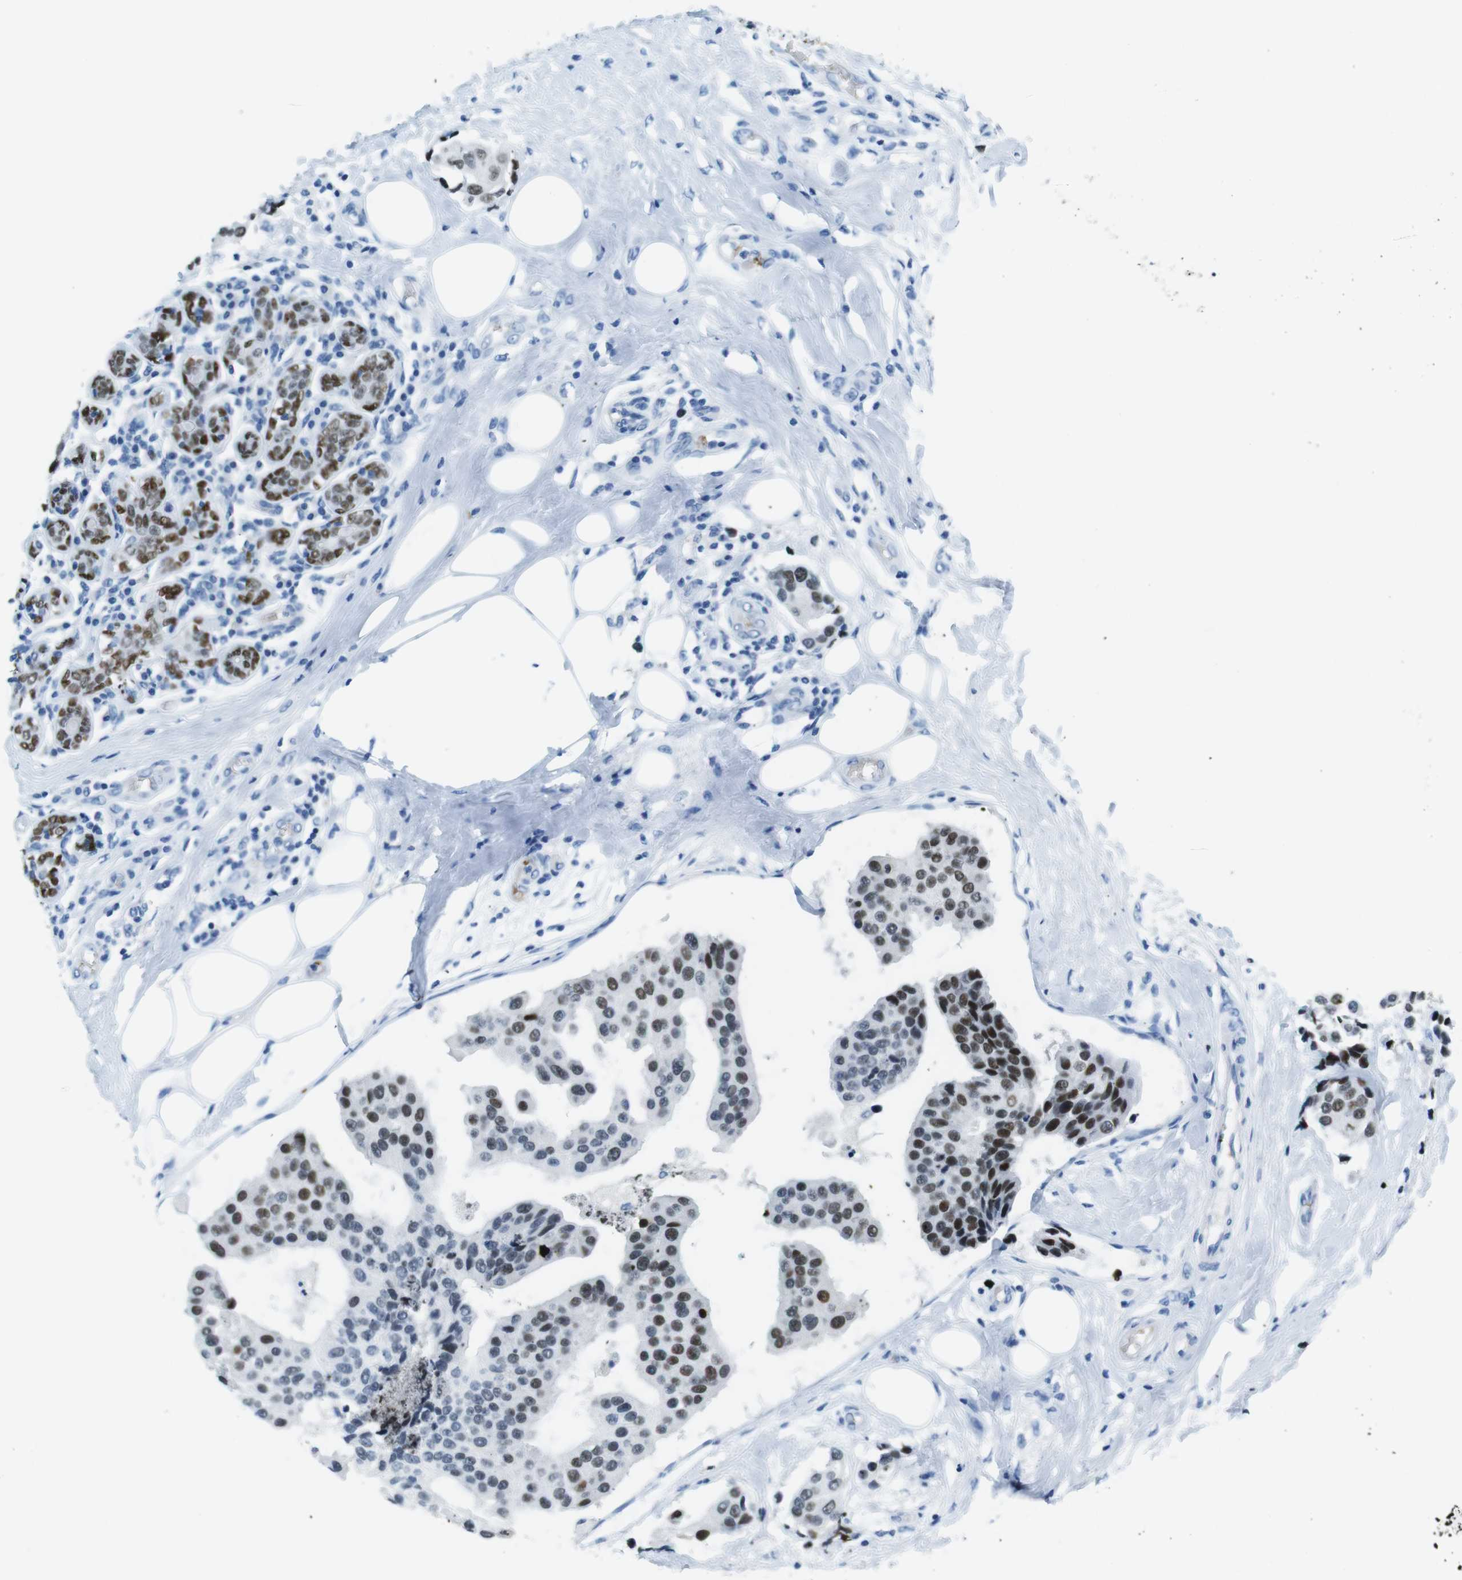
{"staining": {"intensity": "moderate", "quantity": "25%-75%", "location": "nuclear"}, "tissue": "breast cancer", "cell_type": "Tumor cells", "image_type": "cancer", "snomed": [{"axis": "morphology", "description": "Normal tissue, NOS"}, {"axis": "morphology", "description": "Duct carcinoma"}, {"axis": "topography", "description": "Breast"}], "caption": "Tumor cells exhibit moderate nuclear positivity in about 25%-75% of cells in breast cancer.", "gene": "TFAP2C", "patient": {"sex": "female", "age": 39}}